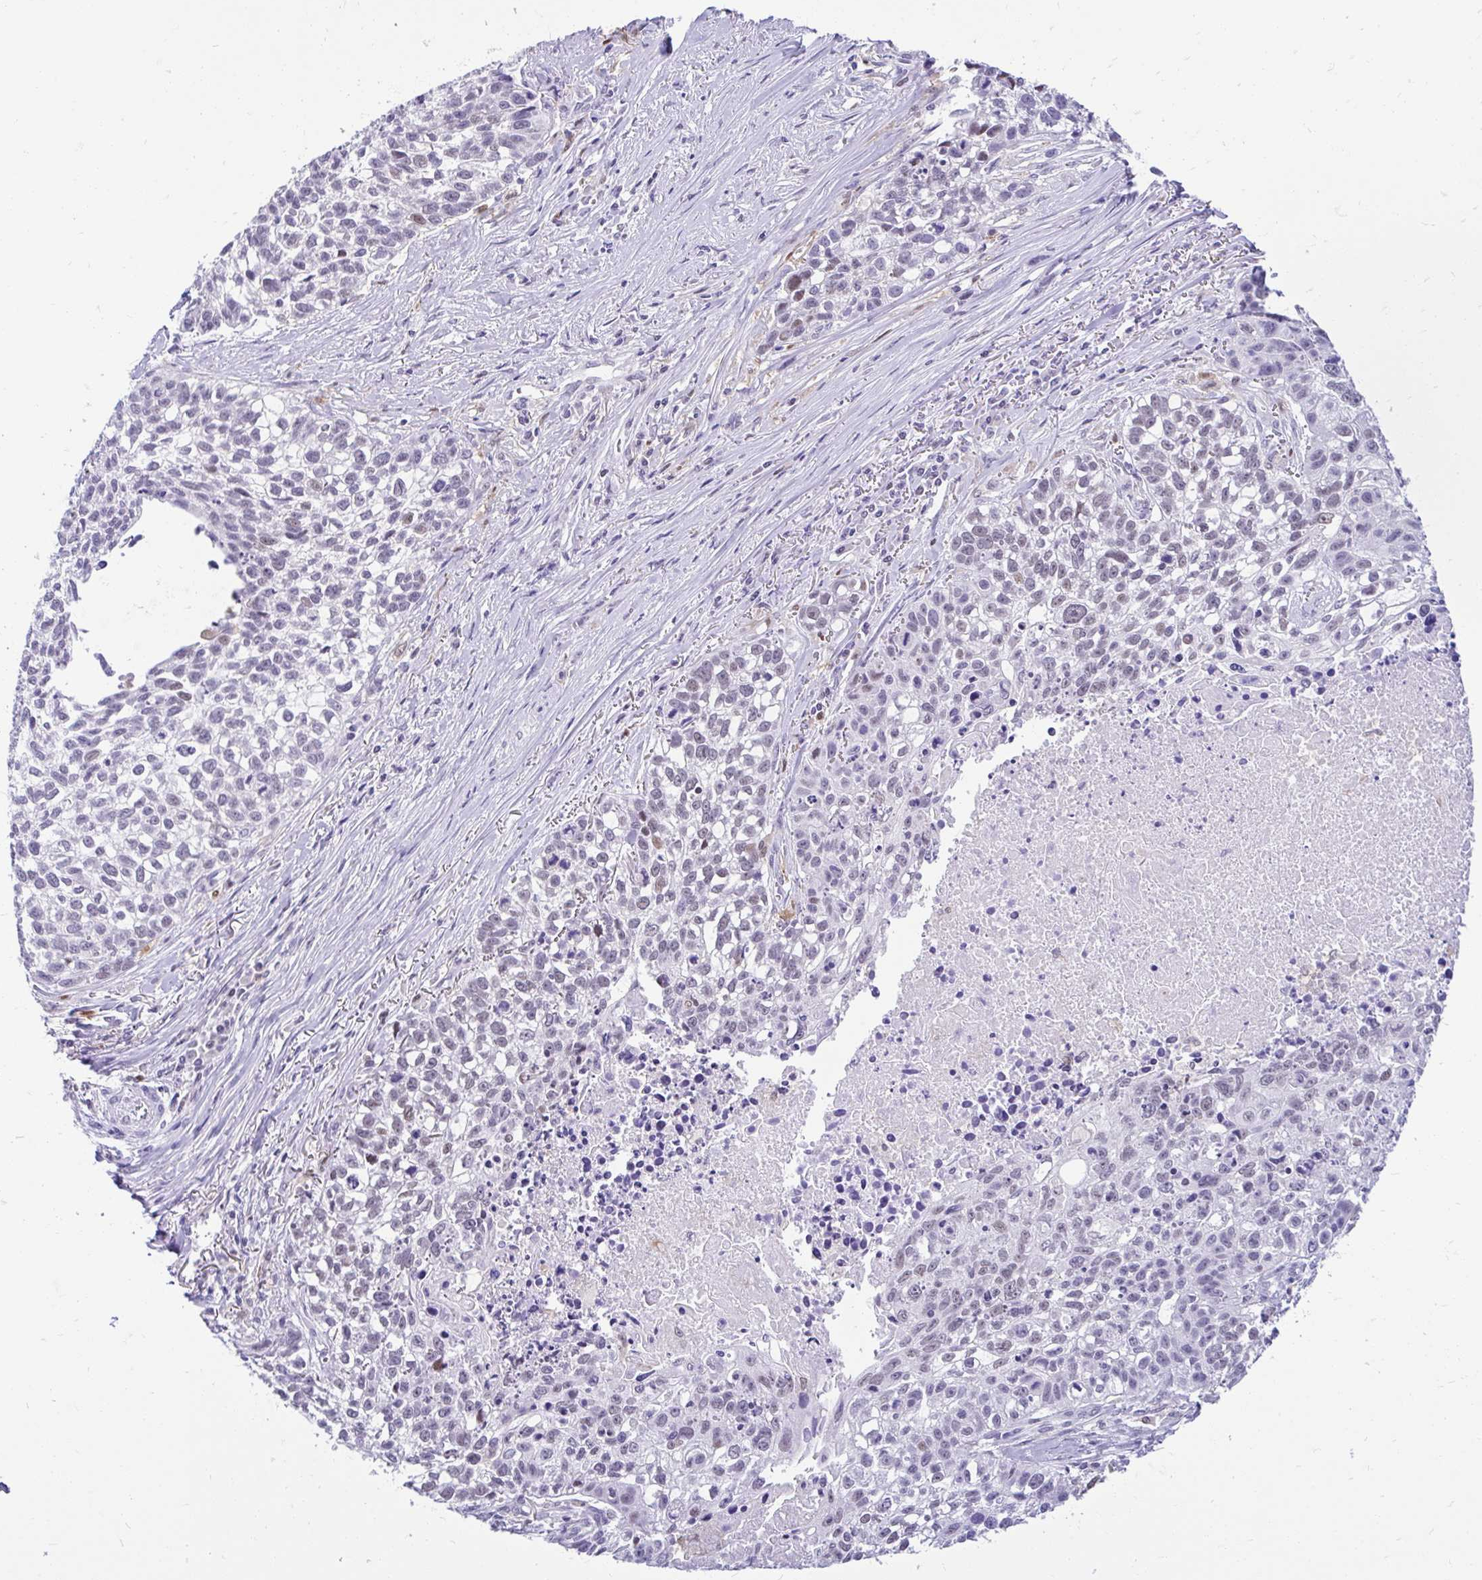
{"staining": {"intensity": "weak", "quantity": "25%-75%", "location": "nuclear"}, "tissue": "lung cancer", "cell_type": "Tumor cells", "image_type": "cancer", "snomed": [{"axis": "morphology", "description": "Squamous cell carcinoma, NOS"}, {"axis": "topography", "description": "Lung"}], "caption": "Immunohistochemistry micrograph of neoplastic tissue: human lung cancer stained using immunohistochemistry (IHC) exhibits low levels of weak protein expression localized specifically in the nuclear of tumor cells, appearing as a nuclear brown color.", "gene": "GLB1L2", "patient": {"sex": "male", "age": 74}}